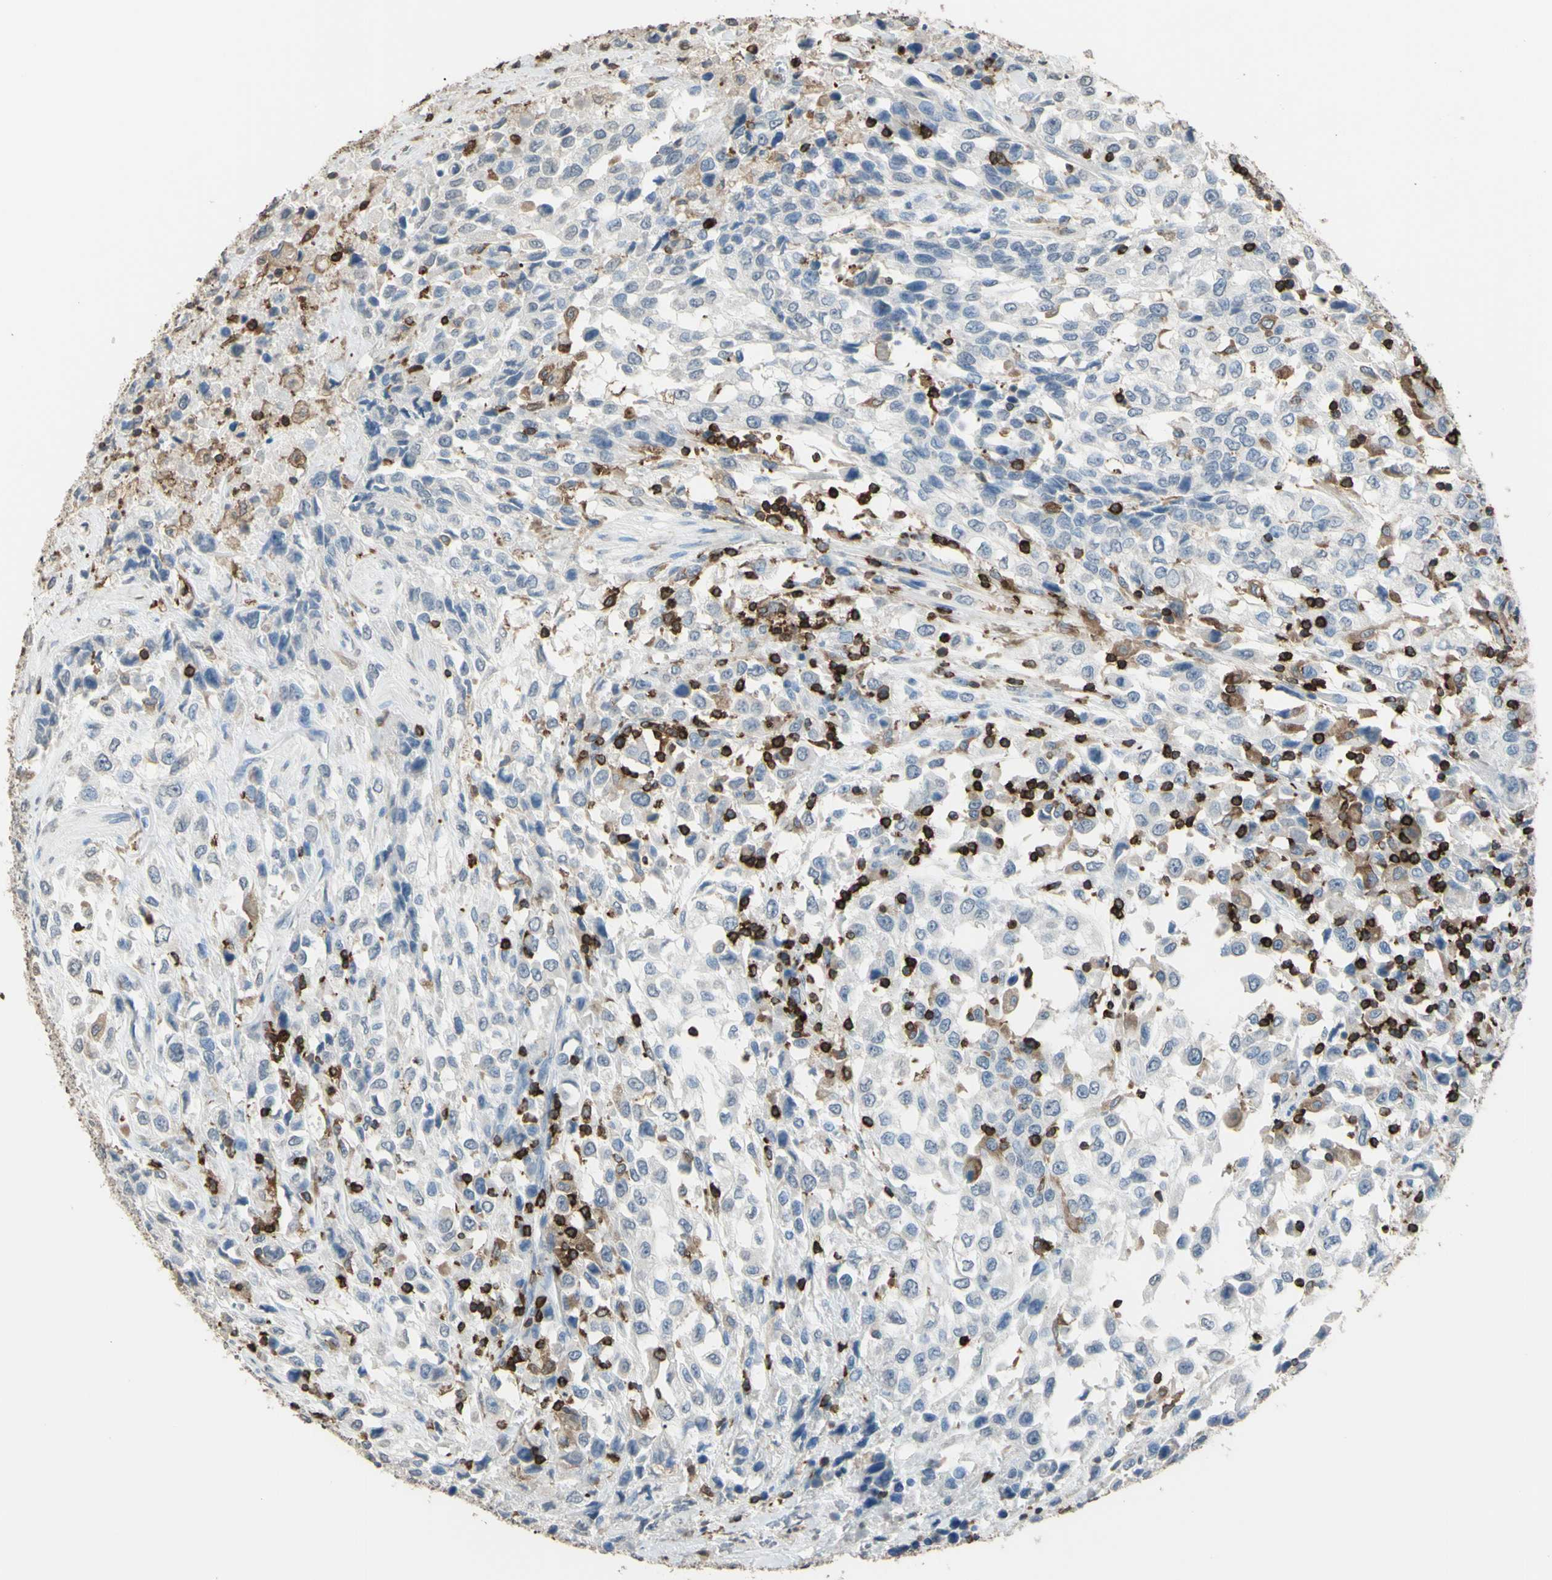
{"staining": {"intensity": "negative", "quantity": "none", "location": "none"}, "tissue": "urothelial cancer", "cell_type": "Tumor cells", "image_type": "cancer", "snomed": [{"axis": "morphology", "description": "Urothelial carcinoma, High grade"}, {"axis": "topography", "description": "Urinary bladder"}], "caption": "High magnification brightfield microscopy of urothelial cancer stained with DAB (3,3'-diaminobenzidine) (brown) and counterstained with hematoxylin (blue): tumor cells show no significant positivity.", "gene": "PSTPIP1", "patient": {"sex": "female", "age": 80}}